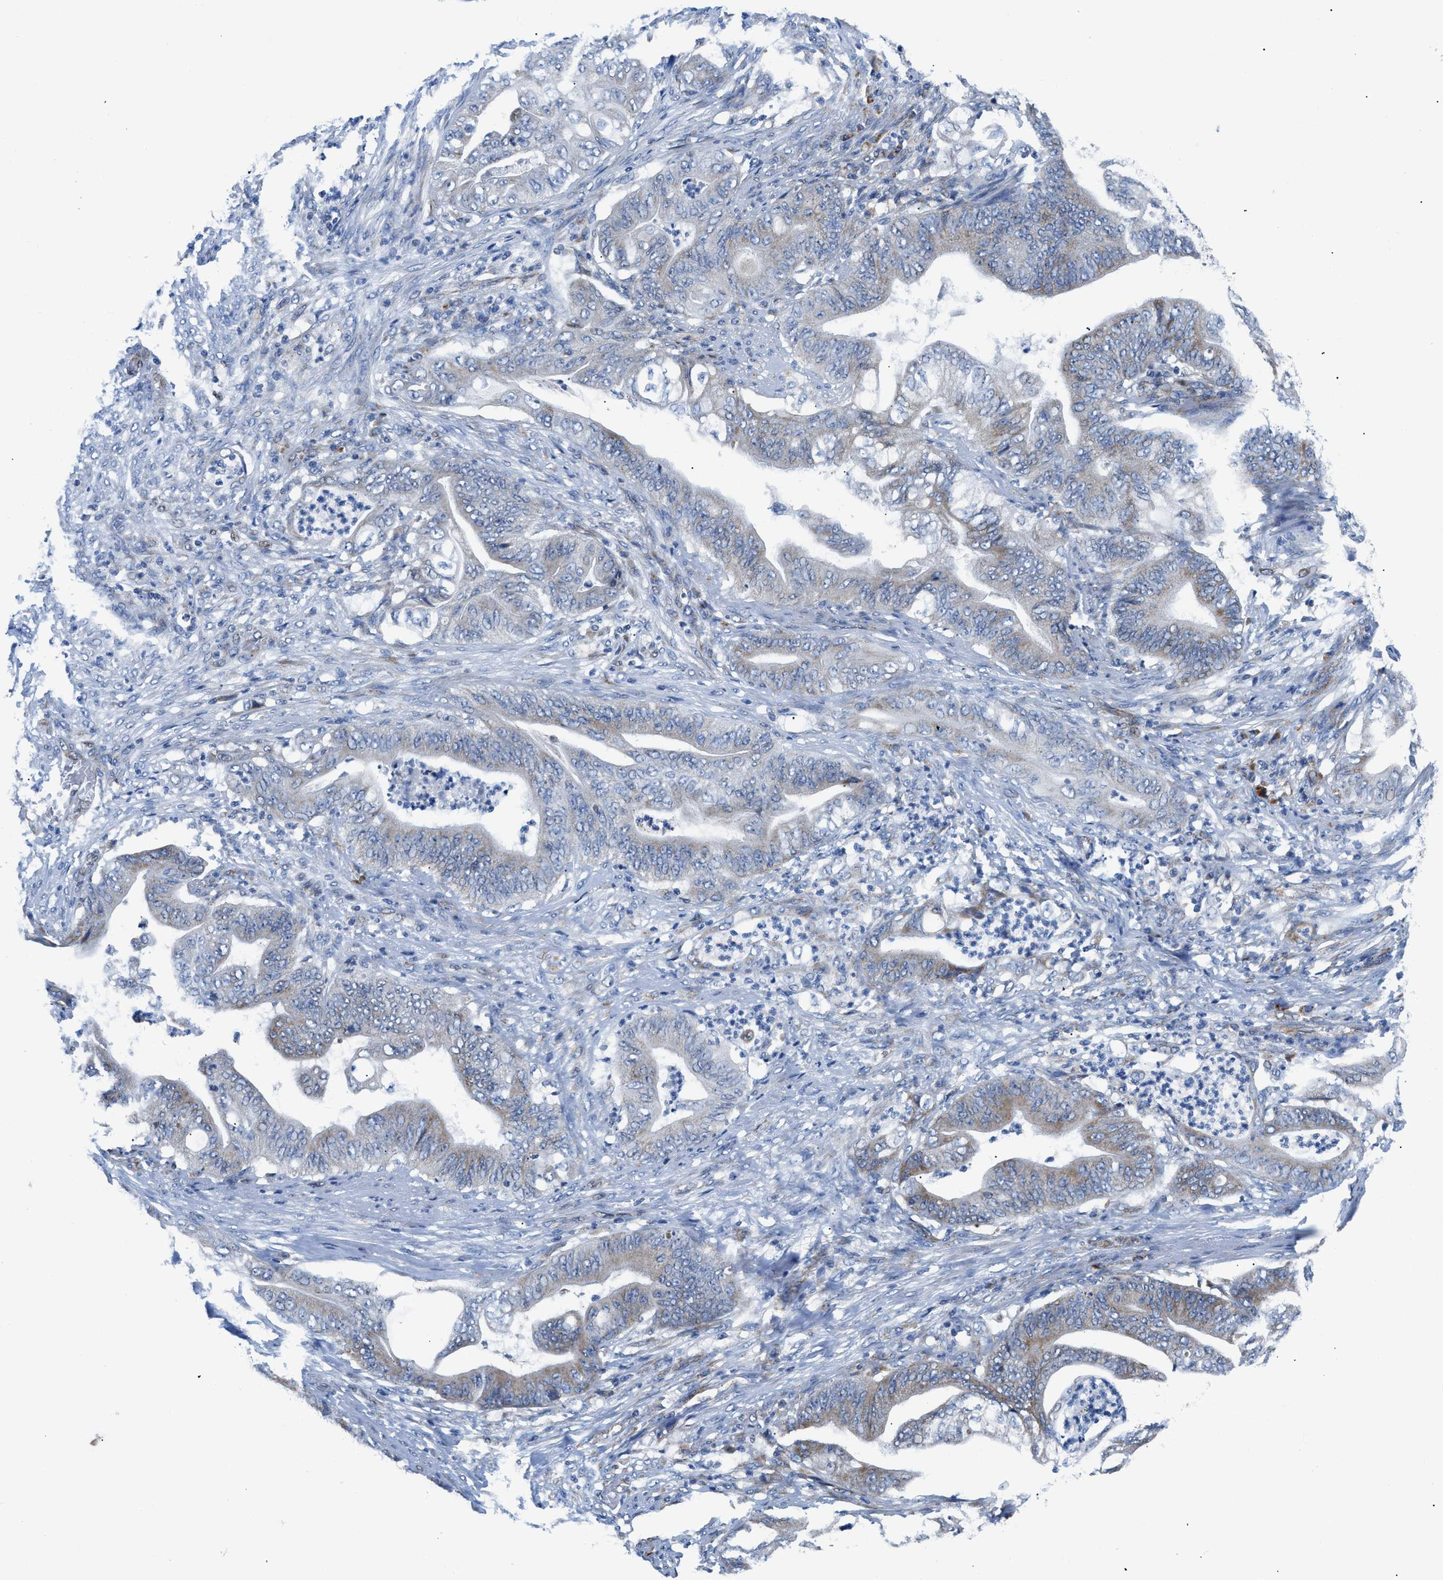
{"staining": {"intensity": "moderate", "quantity": "<25%", "location": "cytoplasmic/membranous"}, "tissue": "stomach cancer", "cell_type": "Tumor cells", "image_type": "cancer", "snomed": [{"axis": "morphology", "description": "Adenocarcinoma, NOS"}, {"axis": "topography", "description": "Stomach"}], "caption": "Immunohistochemistry histopathology image of stomach cancer (adenocarcinoma) stained for a protein (brown), which reveals low levels of moderate cytoplasmic/membranous positivity in approximately <25% of tumor cells.", "gene": "LMO2", "patient": {"sex": "female", "age": 73}}